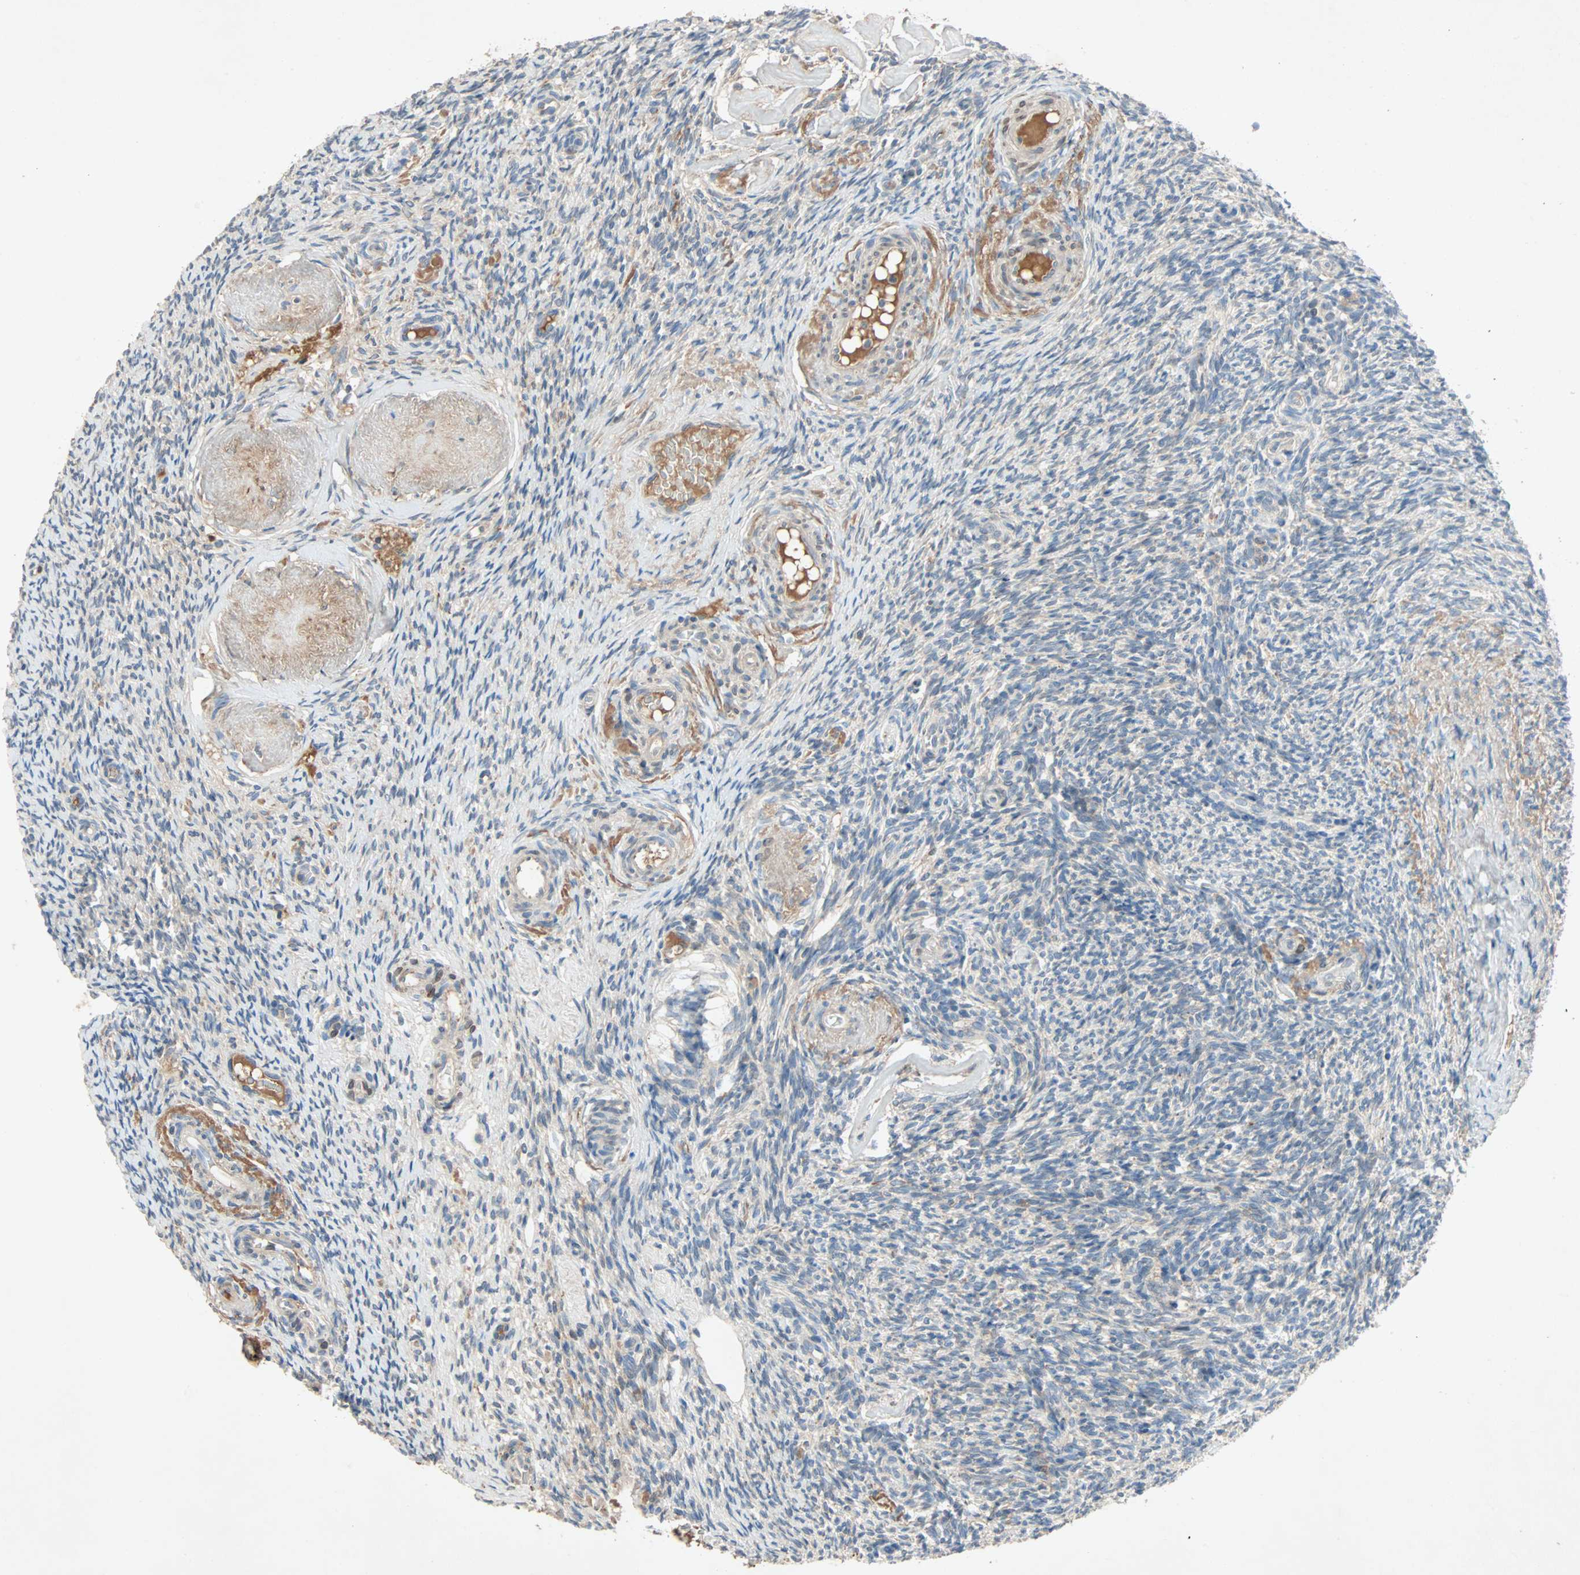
{"staining": {"intensity": "weak", "quantity": ">75%", "location": "cytoplasmic/membranous"}, "tissue": "ovary", "cell_type": "Ovarian stroma cells", "image_type": "normal", "snomed": [{"axis": "morphology", "description": "Normal tissue, NOS"}, {"axis": "topography", "description": "Ovary"}], "caption": "The photomicrograph displays immunohistochemical staining of benign ovary. There is weak cytoplasmic/membranous expression is appreciated in approximately >75% of ovarian stroma cells. (DAB (3,3'-diaminobenzidine) IHC, brown staining for protein, blue staining for nuclei).", "gene": "XYLT1", "patient": {"sex": "female", "age": 60}}